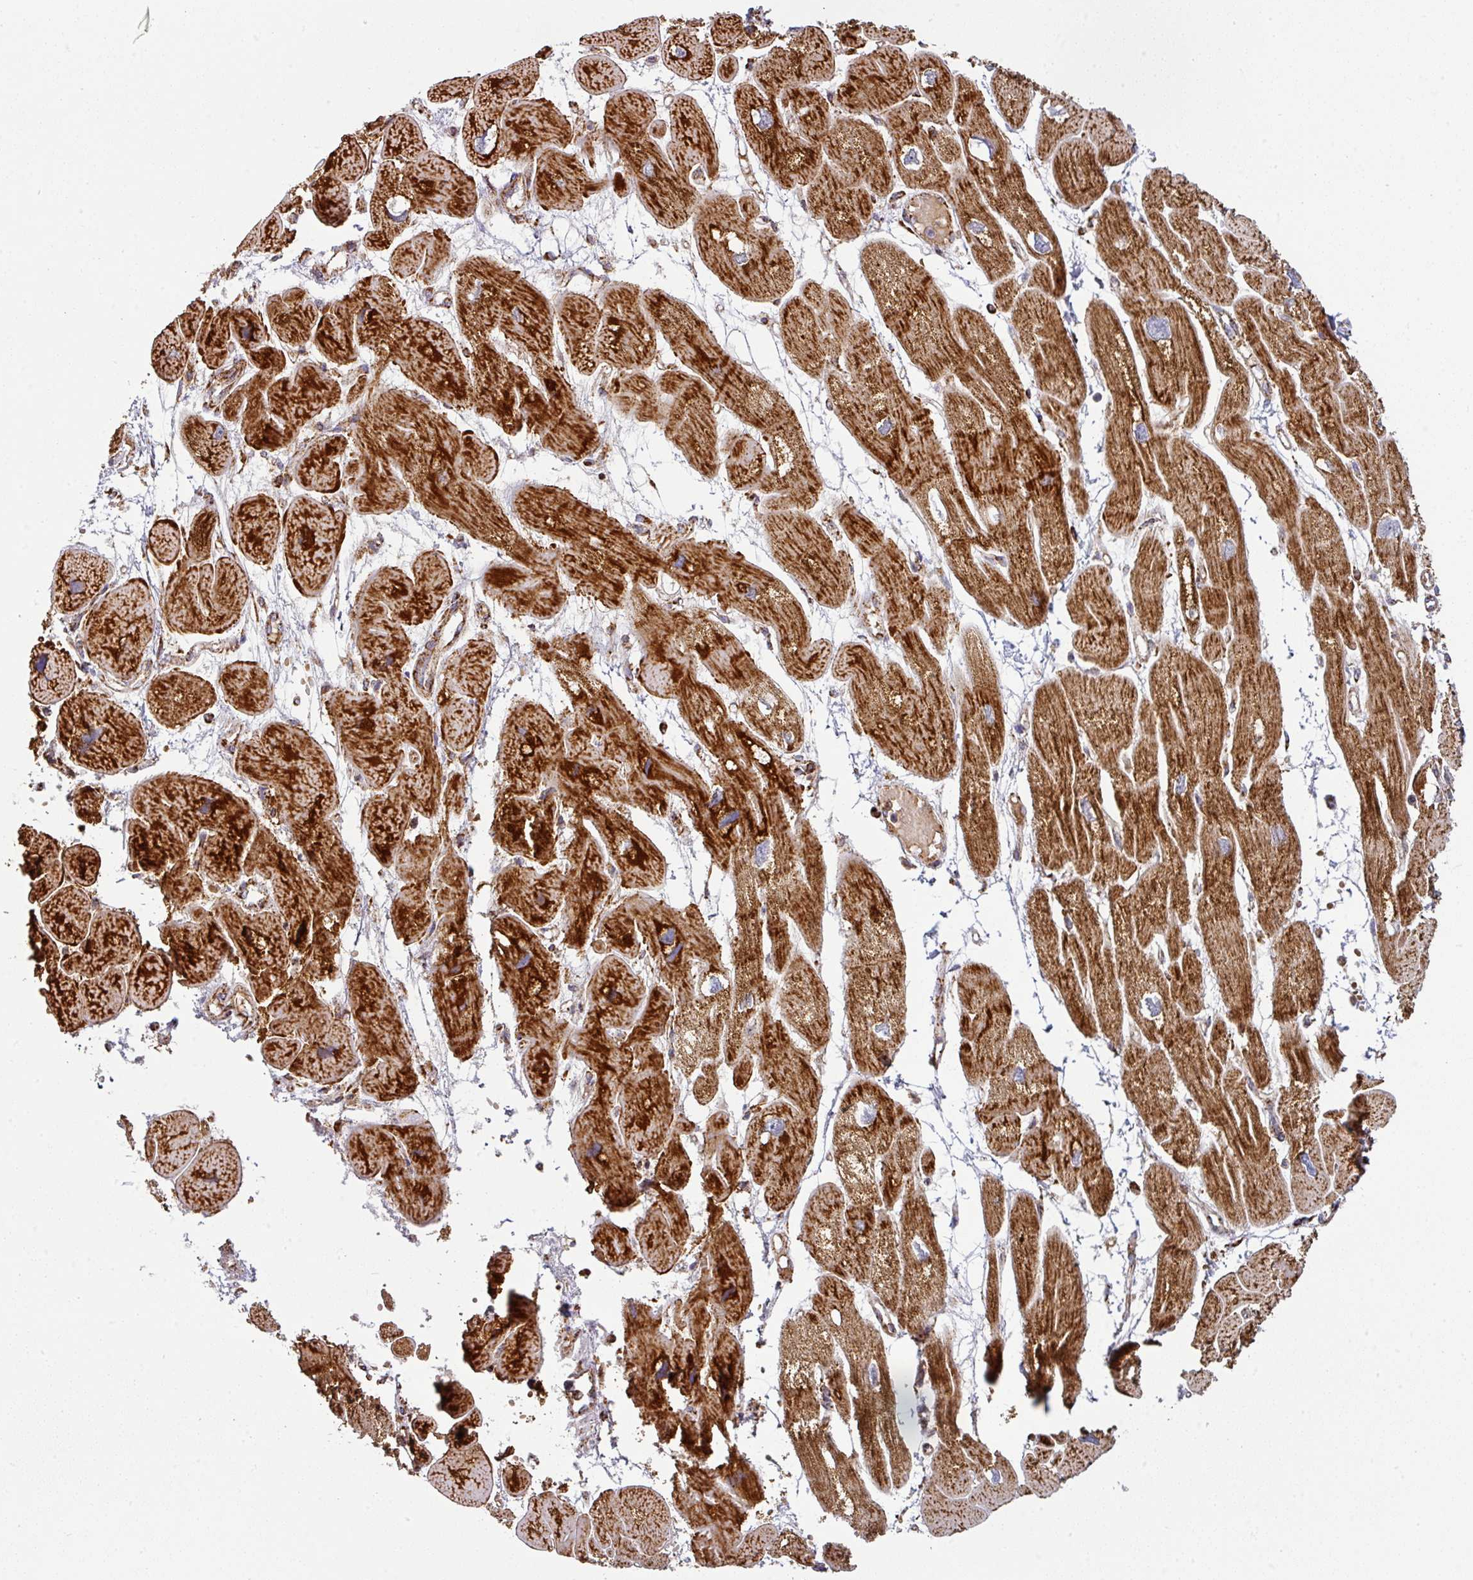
{"staining": {"intensity": "strong", "quantity": ">75%", "location": "cytoplasmic/membranous"}, "tissue": "heart muscle", "cell_type": "Cardiomyocytes", "image_type": "normal", "snomed": [{"axis": "morphology", "description": "Normal tissue, NOS"}, {"axis": "topography", "description": "Heart"}], "caption": "Brown immunohistochemical staining in unremarkable heart muscle shows strong cytoplasmic/membranous positivity in approximately >75% of cardiomyocytes.", "gene": "TRAP1", "patient": {"sex": "male", "age": 42}}